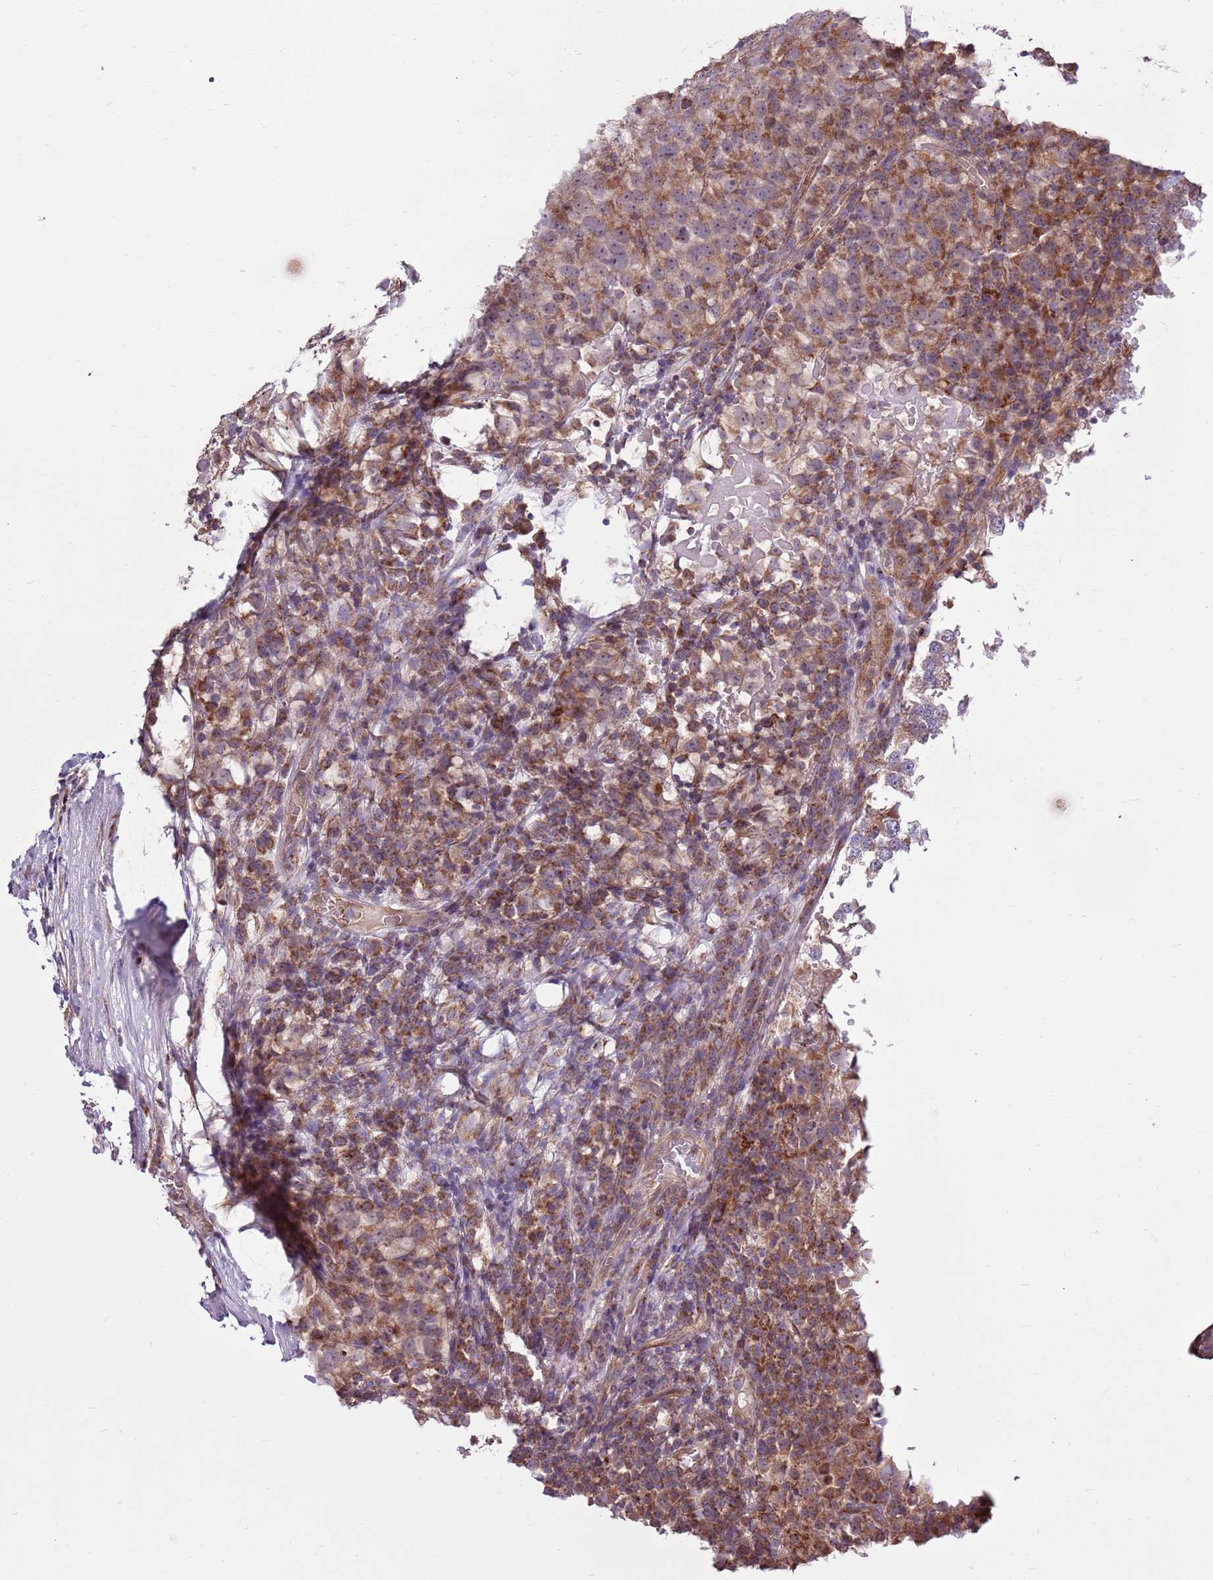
{"staining": {"intensity": "moderate", "quantity": ">75%", "location": "cytoplasmic/membranous"}, "tissue": "testis cancer", "cell_type": "Tumor cells", "image_type": "cancer", "snomed": [{"axis": "morphology", "description": "Seminoma, NOS"}, {"axis": "topography", "description": "Testis"}], "caption": "A brown stain highlights moderate cytoplasmic/membranous expression of a protein in human testis seminoma tumor cells.", "gene": "SMG1", "patient": {"sex": "male", "age": 65}}